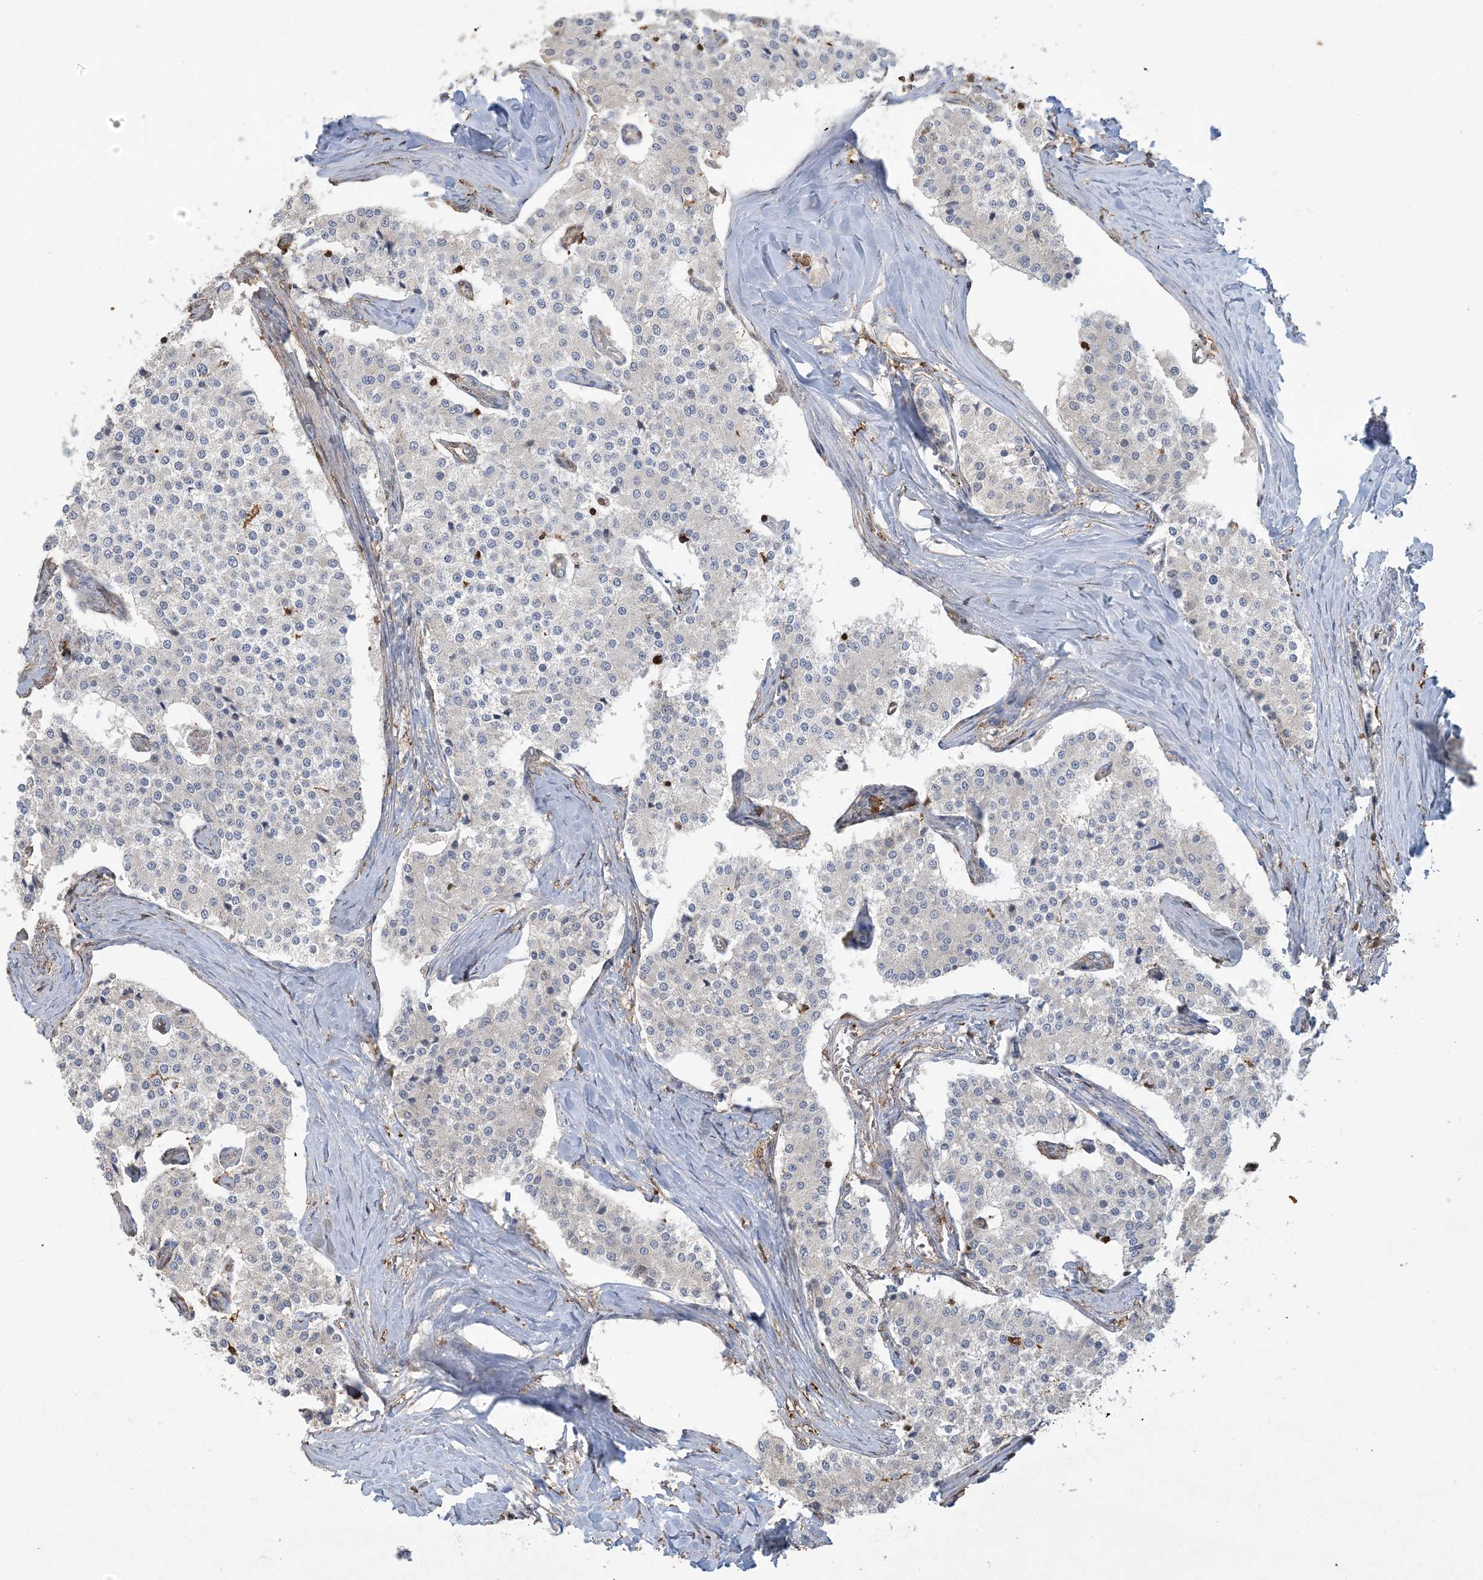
{"staining": {"intensity": "negative", "quantity": "none", "location": "none"}, "tissue": "carcinoid", "cell_type": "Tumor cells", "image_type": "cancer", "snomed": [{"axis": "morphology", "description": "Carcinoid, malignant, NOS"}, {"axis": "topography", "description": "Colon"}], "caption": "This is a micrograph of IHC staining of malignant carcinoid, which shows no staining in tumor cells.", "gene": "TMSB4X", "patient": {"sex": "female", "age": 52}}